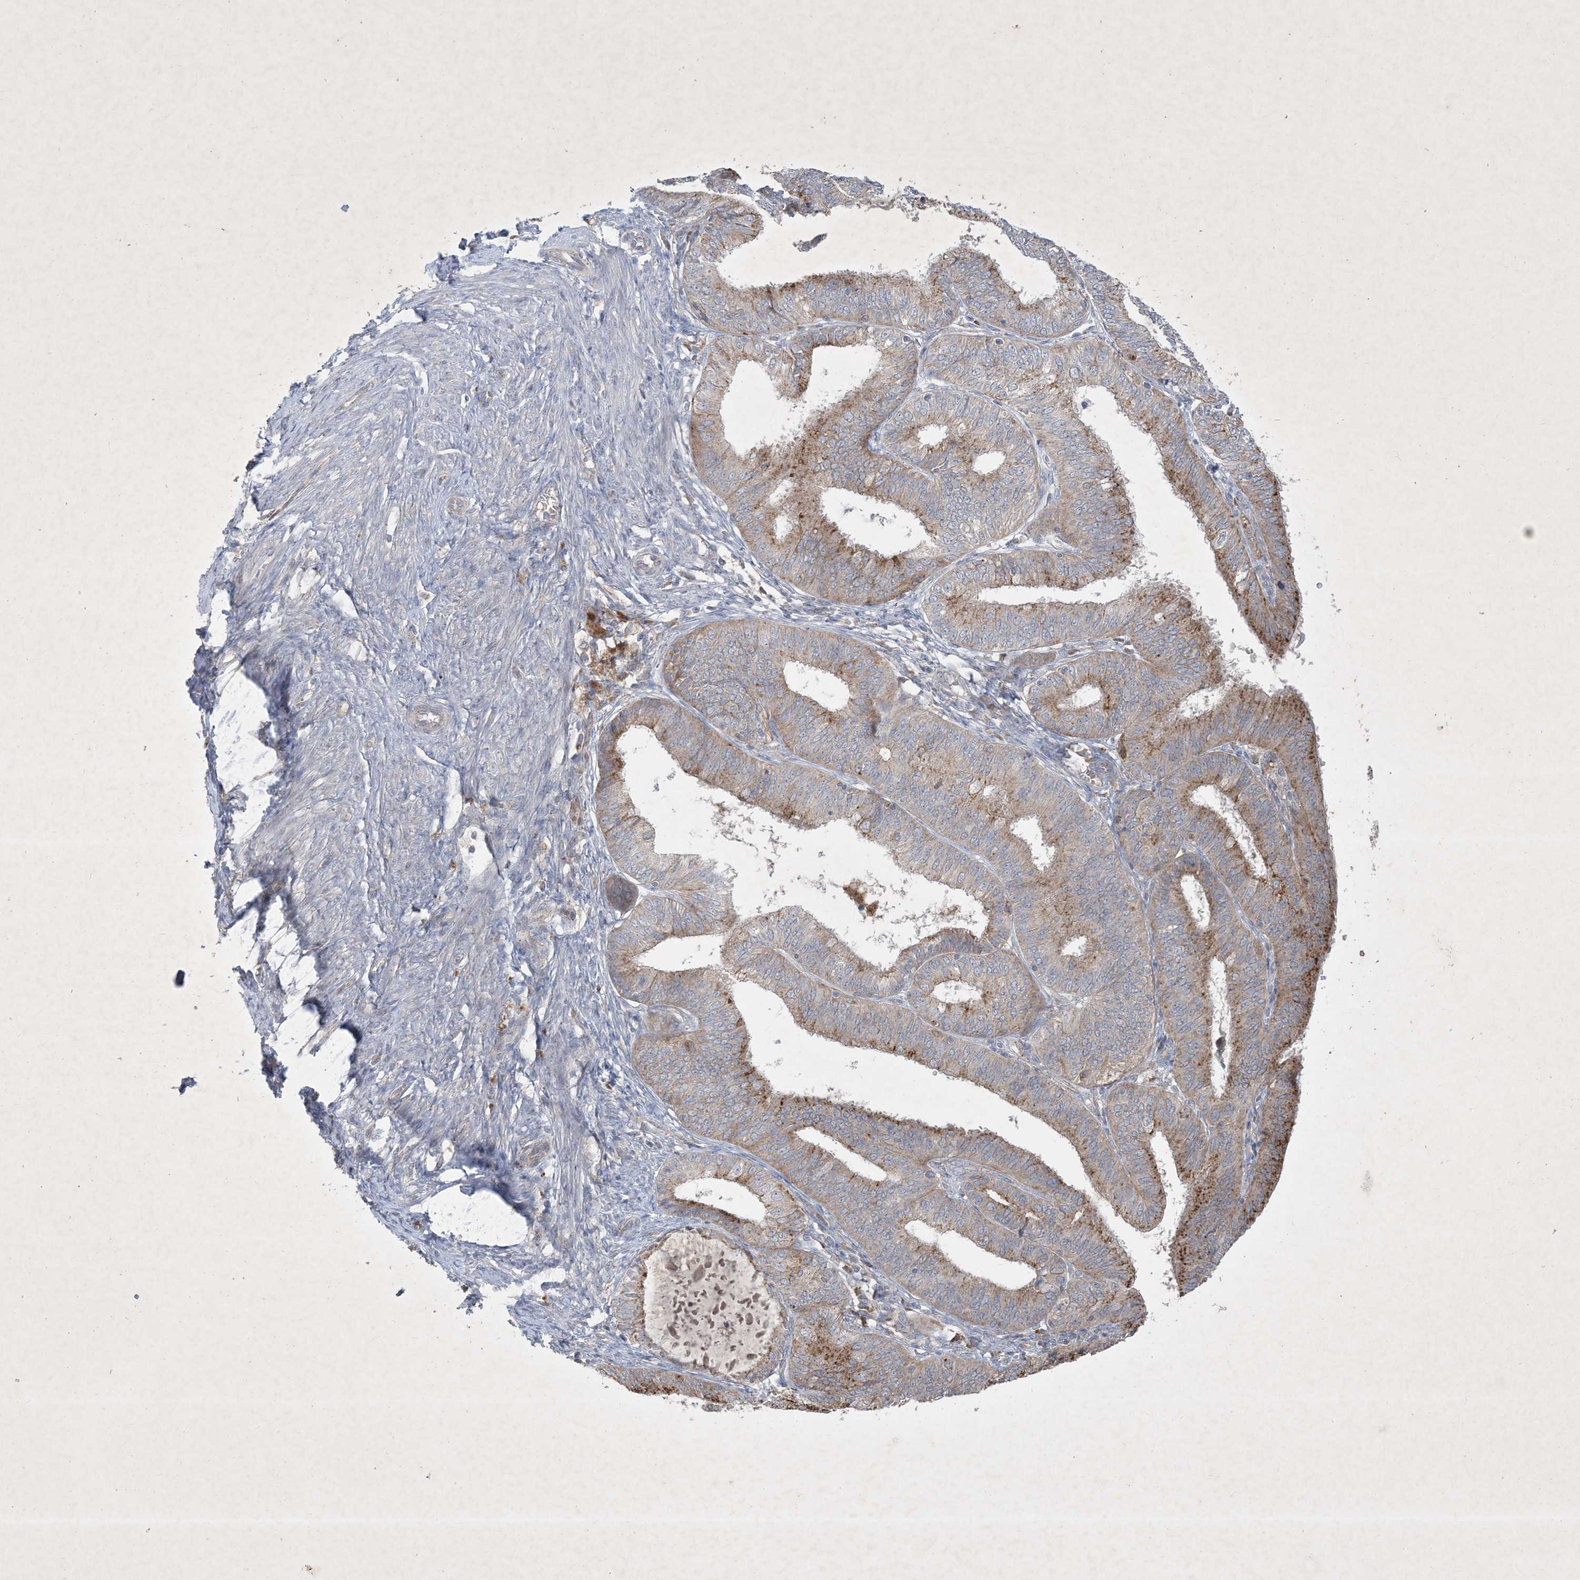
{"staining": {"intensity": "moderate", "quantity": ">75%", "location": "cytoplasmic/membranous"}, "tissue": "endometrial cancer", "cell_type": "Tumor cells", "image_type": "cancer", "snomed": [{"axis": "morphology", "description": "Adenocarcinoma, NOS"}, {"axis": "topography", "description": "Endometrium"}], "caption": "About >75% of tumor cells in endometrial cancer demonstrate moderate cytoplasmic/membranous protein staining as visualized by brown immunohistochemical staining.", "gene": "MRPS18A", "patient": {"sex": "female", "age": 51}}